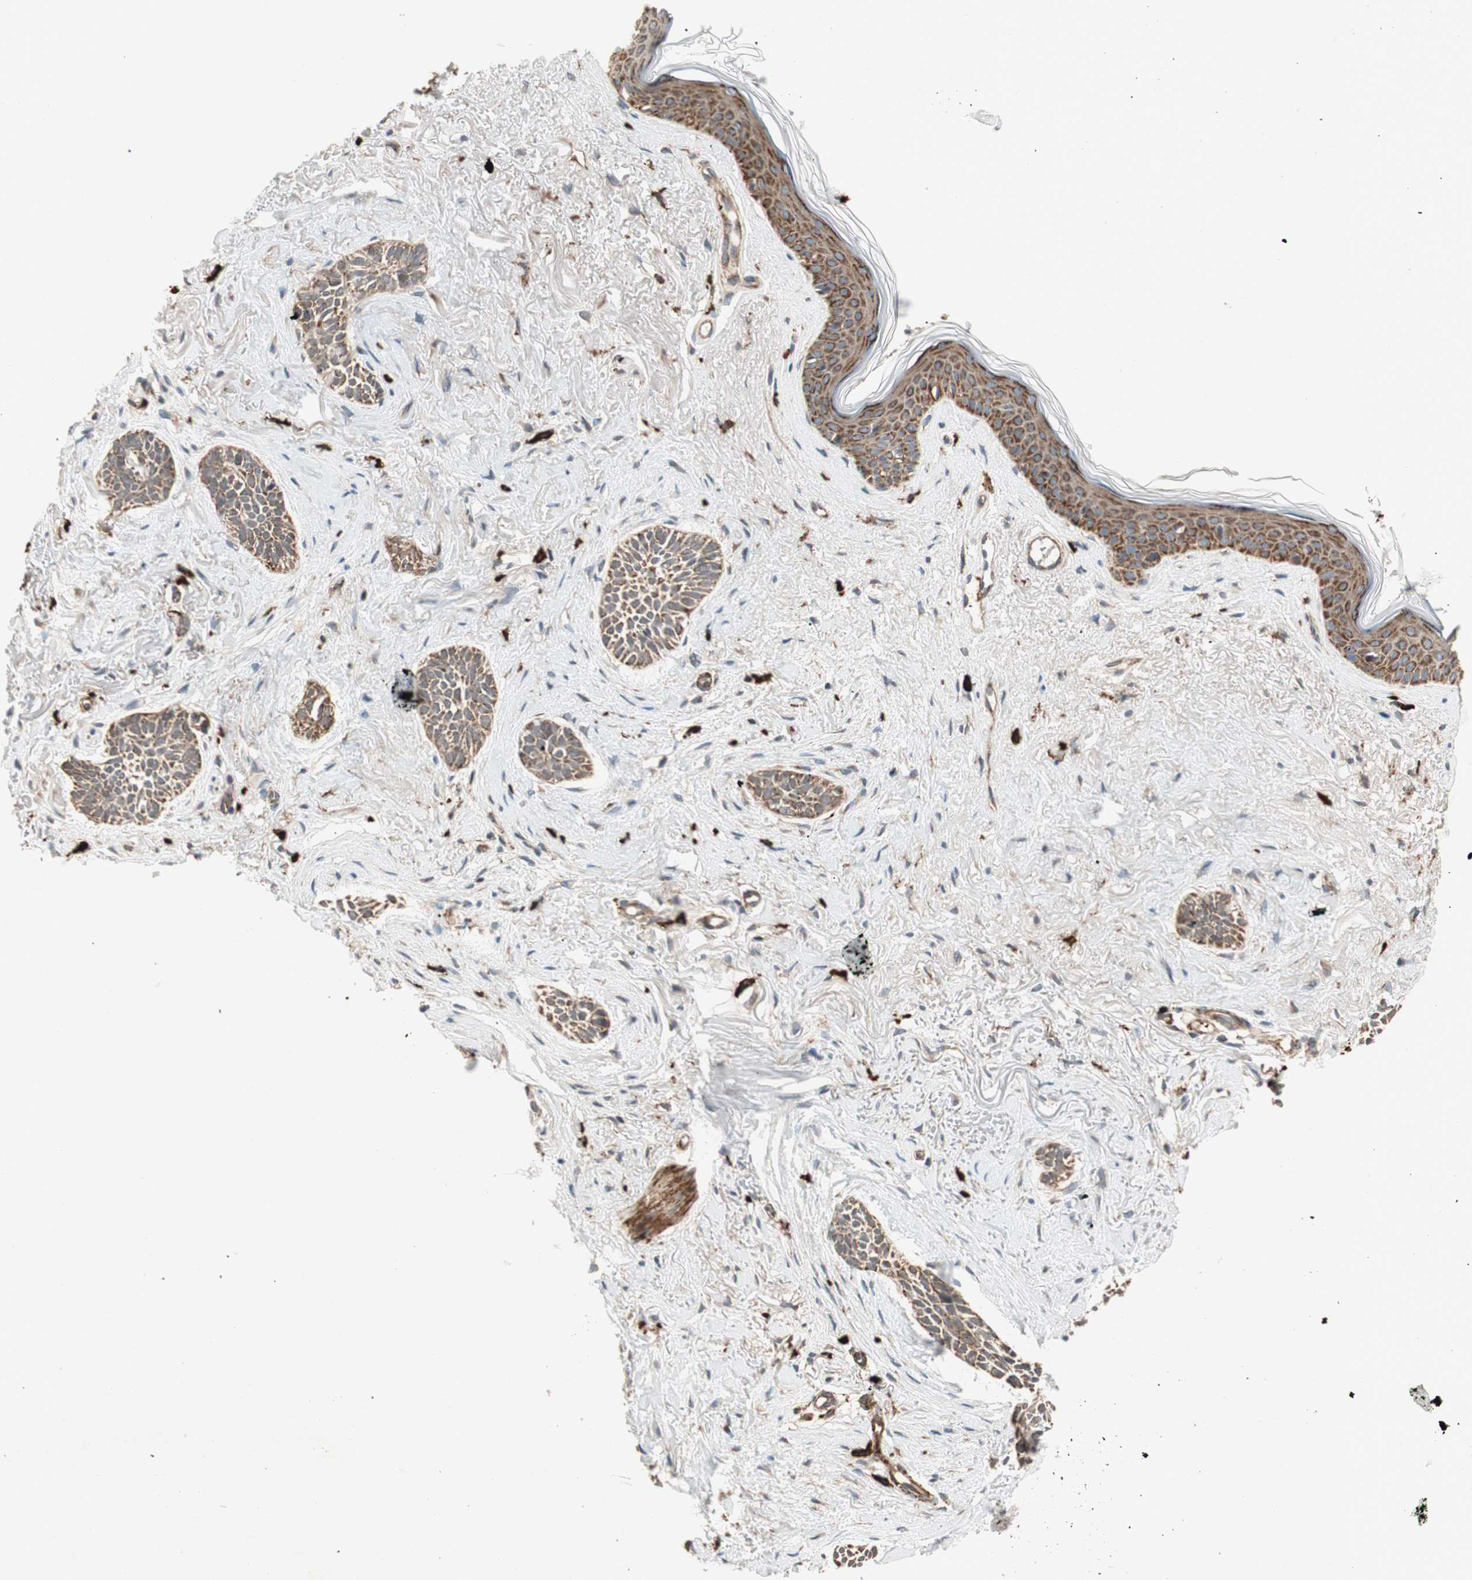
{"staining": {"intensity": "moderate", "quantity": ">75%", "location": "cytoplasmic/membranous"}, "tissue": "skin cancer", "cell_type": "Tumor cells", "image_type": "cancer", "snomed": [{"axis": "morphology", "description": "Normal tissue, NOS"}, {"axis": "morphology", "description": "Basal cell carcinoma"}, {"axis": "topography", "description": "Skin"}], "caption": "Tumor cells display medium levels of moderate cytoplasmic/membranous expression in approximately >75% of cells in human skin cancer. Ihc stains the protein of interest in brown and the nuclei are stained blue.", "gene": "AKAP1", "patient": {"sex": "female", "age": 84}}